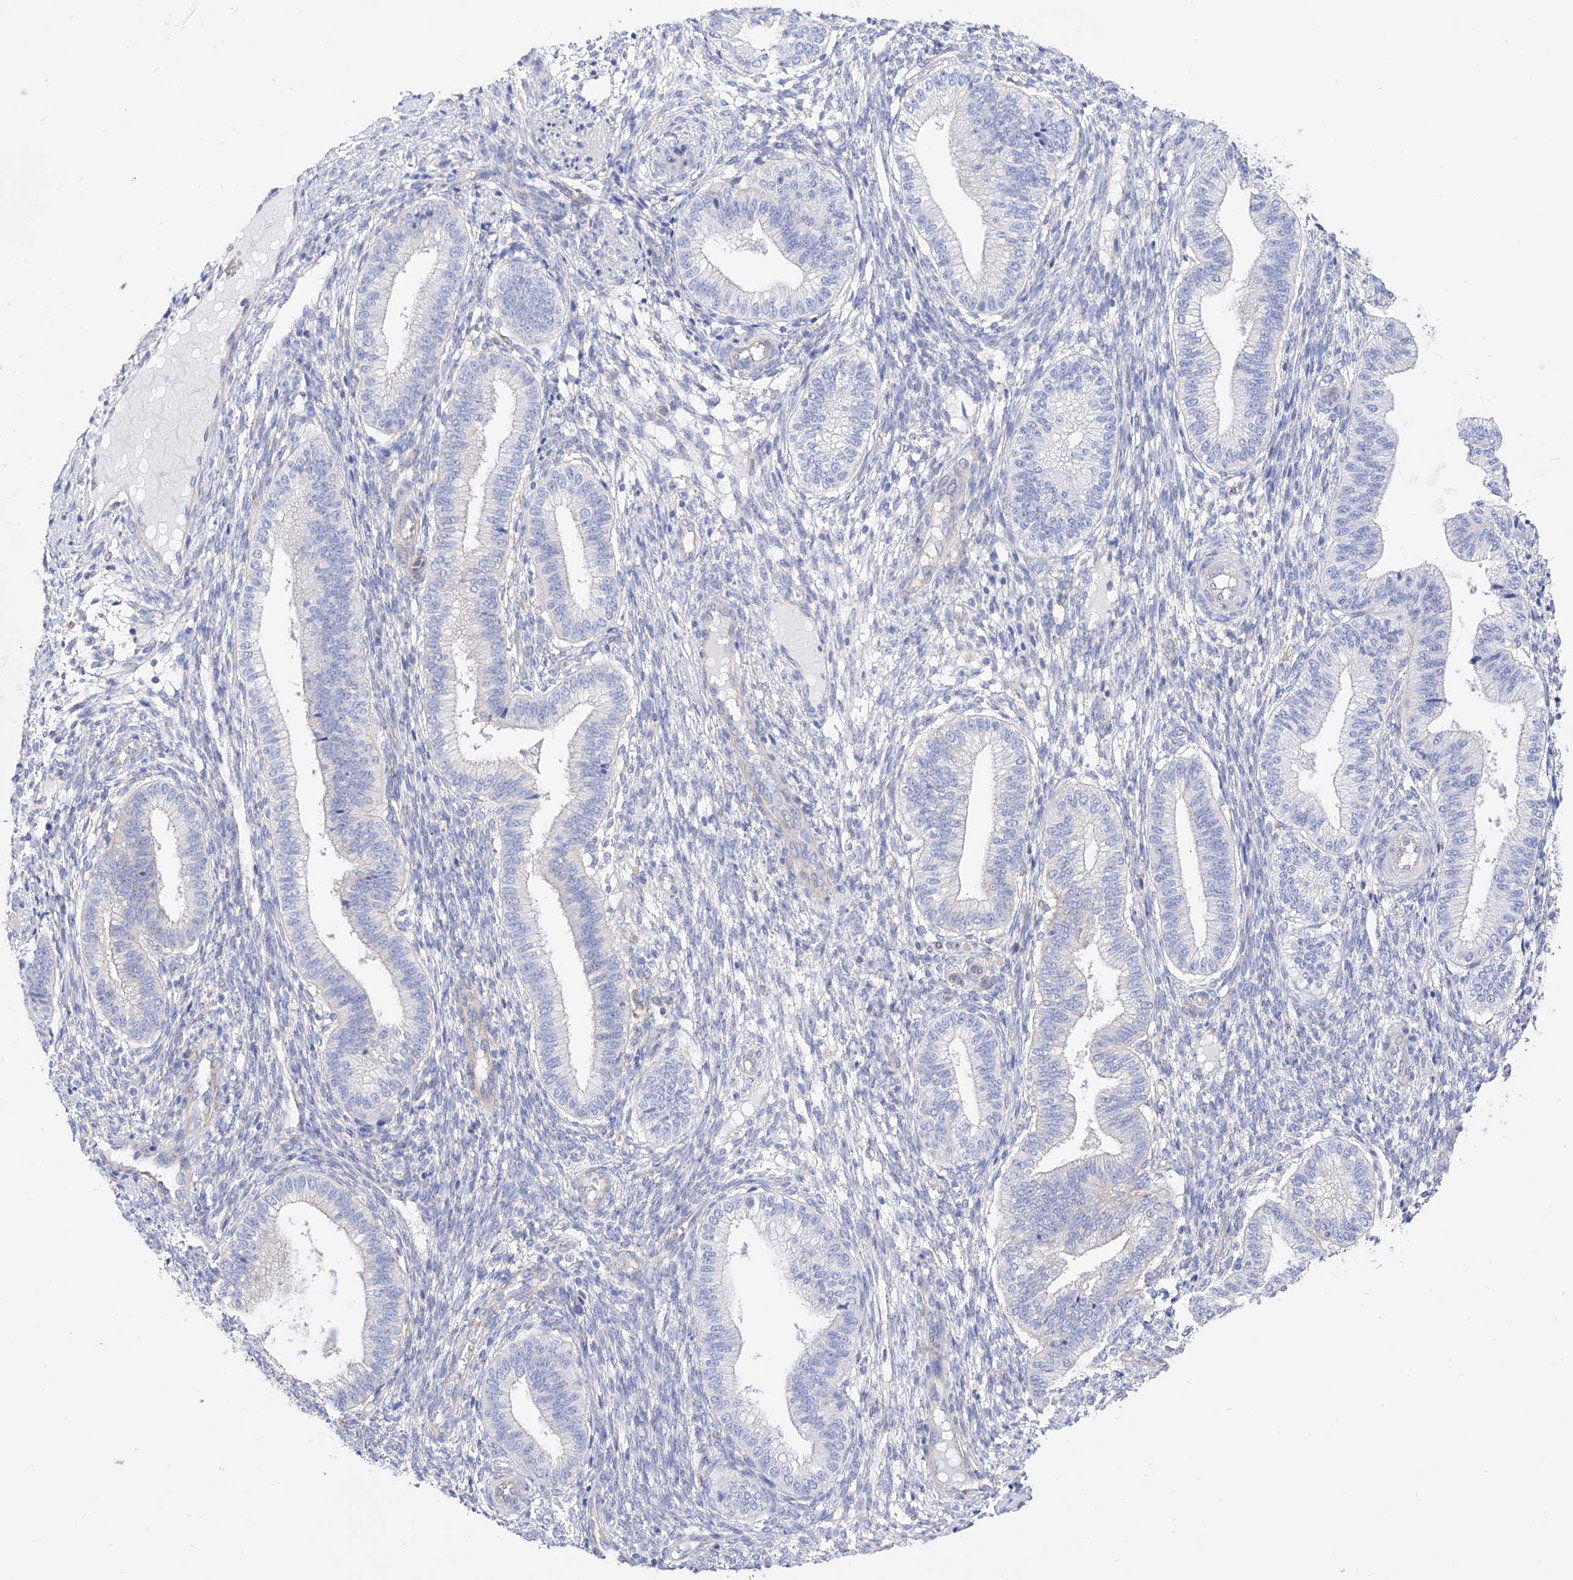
{"staining": {"intensity": "negative", "quantity": "none", "location": "none"}, "tissue": "endometrium", "cell_type": "Cells in endometrial stroma", "image_type": "normal", "snomed": [{"axis": "morphology", "description": "Normal tissue, NOS"}, {"axis": "topography", "description": "Endometrium"}], "caption": "Unremarkable endometrium was stained to show a protein in brown. There is no significant positivity in cells in endometrial stroma. (Brightfield microscopy of DAB (3,3'-diaminobenzidine) immunohistochemistry at high magnification).", "gene": "ZNF653", "patient": {"sex": "female", "age": 39}}